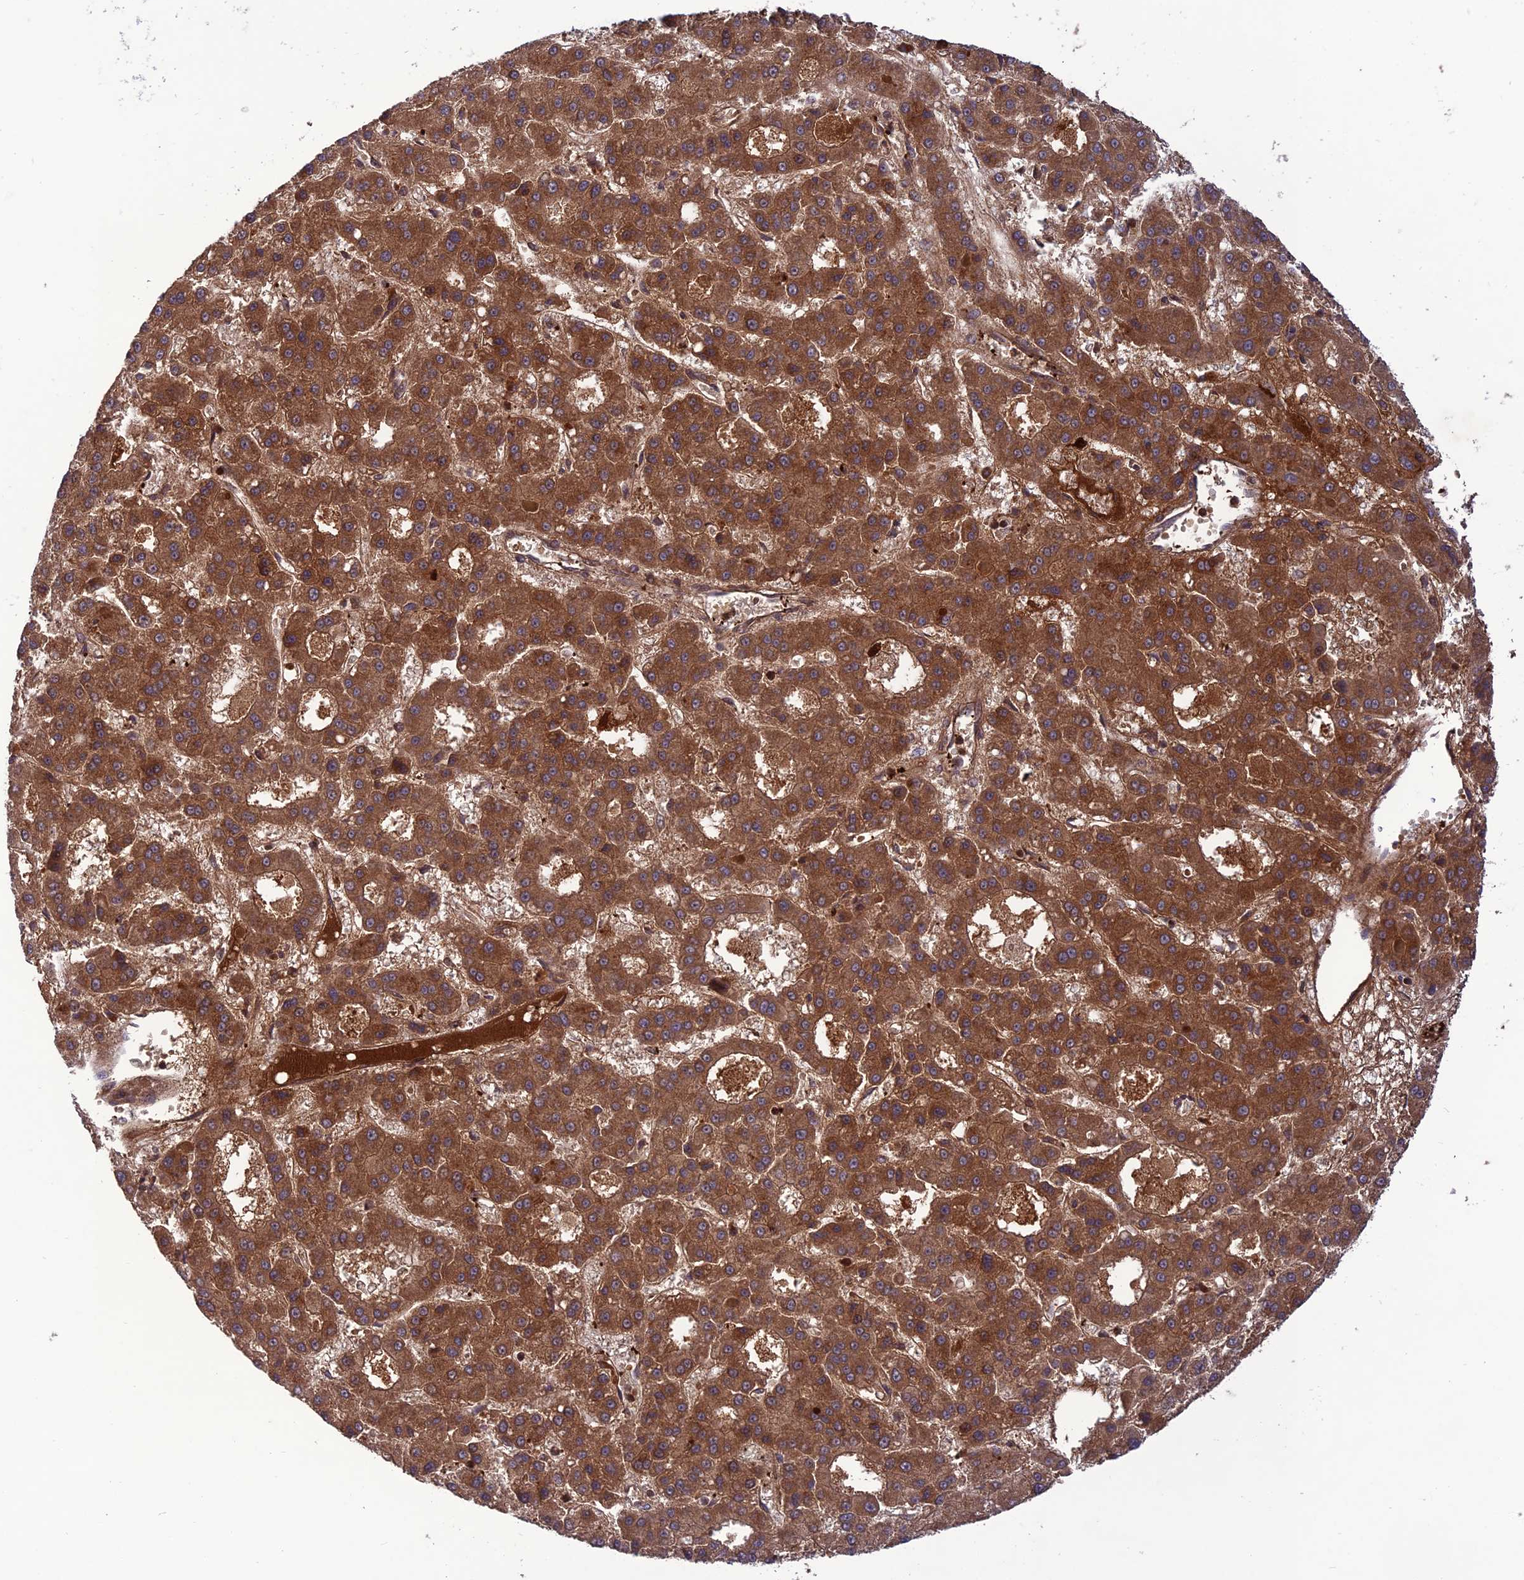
{"staining": {"intensity": "strong", "quantity": ">75%", "location": "cytoplasmic/membranous"}, "tissue": "liver cancer", "cell_type": "Tumor cells", "image_type": "cancer", "snomed": [{"axis": "morphology", "description": "Carcinoma, Hepatocellular, NOS"}, {"axis": "topography", "description": "Liver"}], "caption": "Liver hepatocellular carcinoma stained with a brown dye demonstrates strong cytoplasmic/membranous positive staining in about >75% of tumor cells.", "gene": "NDUFC1", "patient": {"sex": "male", "age": 70}}